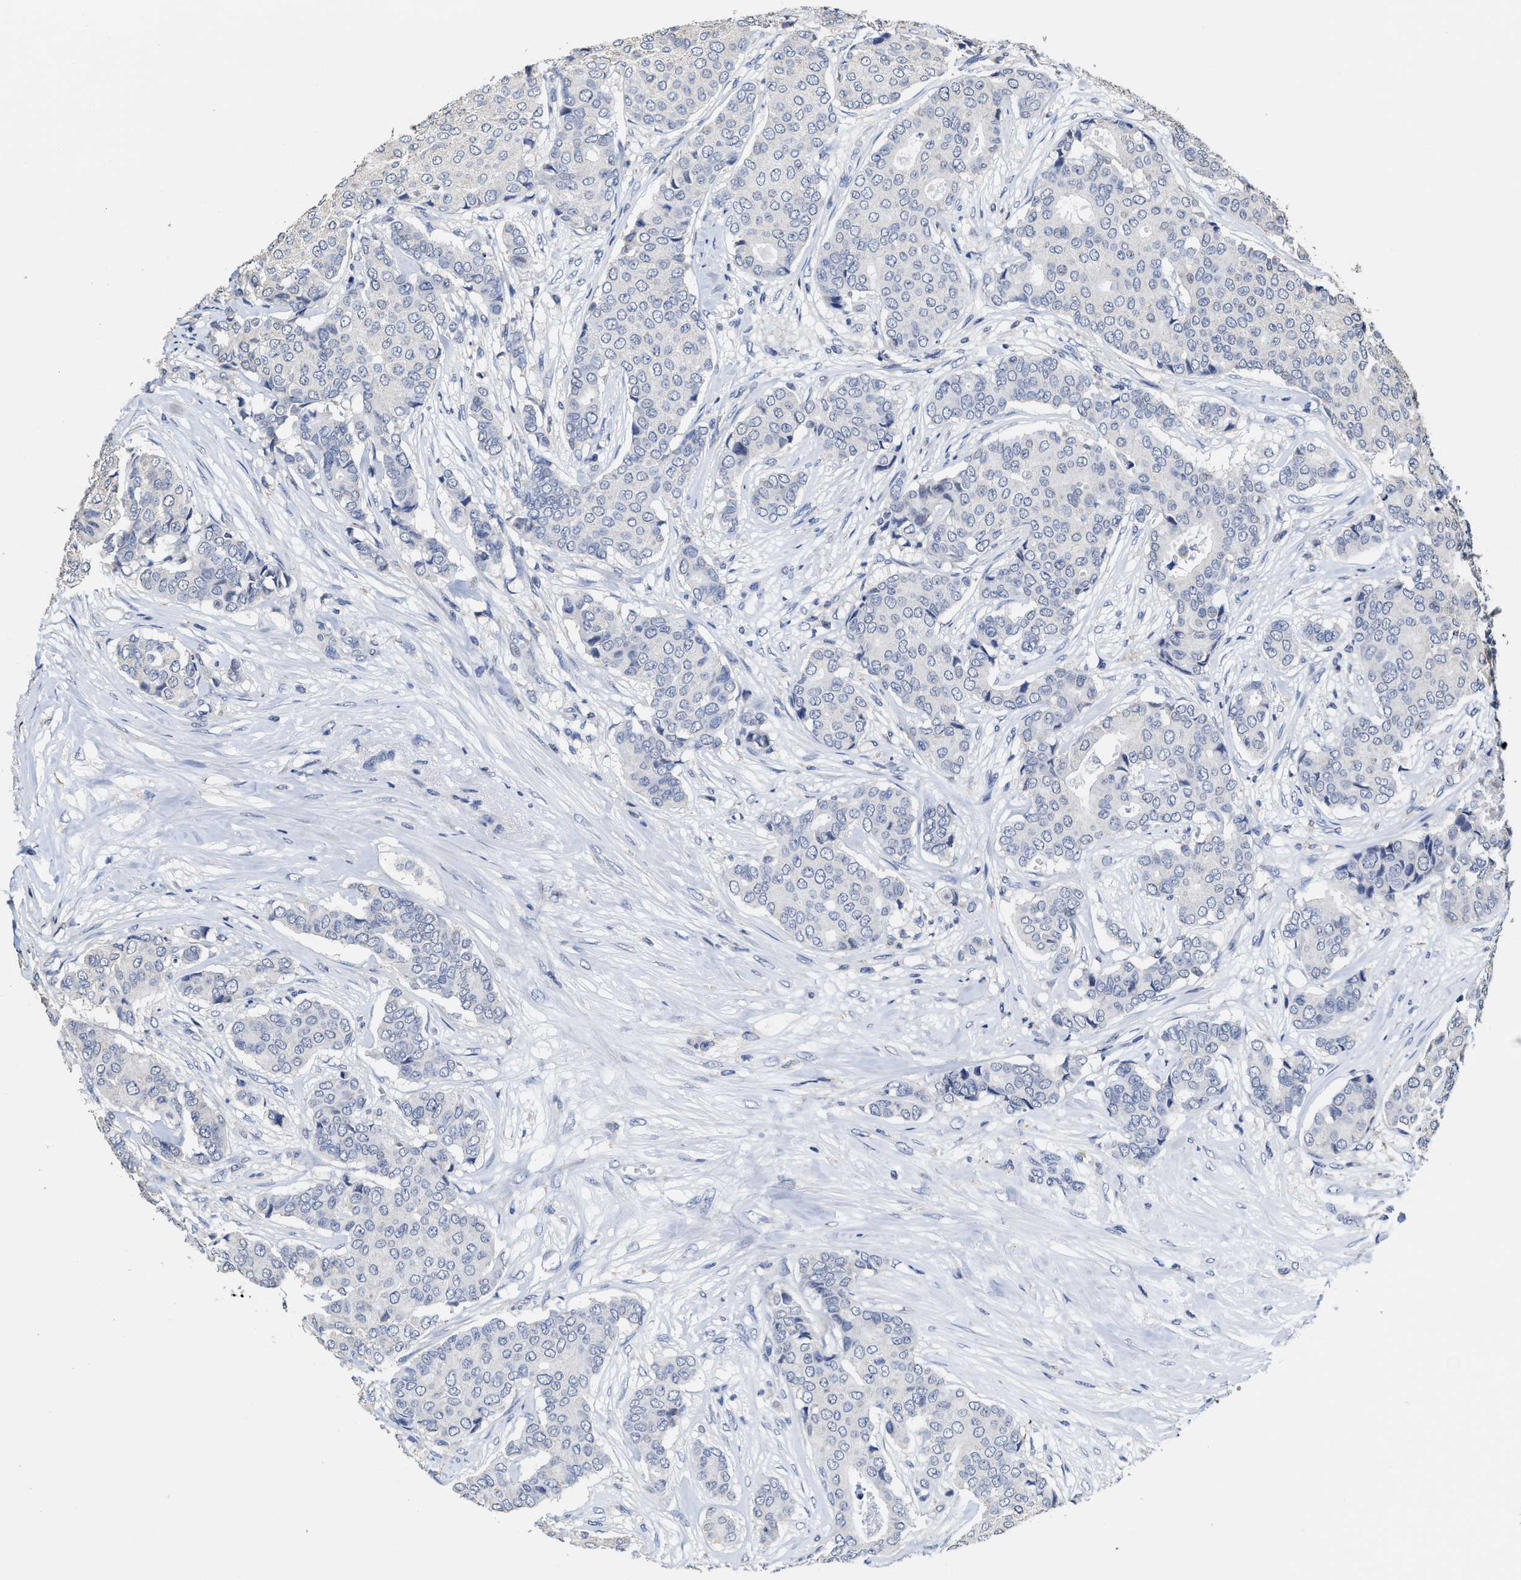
{"staining": {"intensity": "negative", "quantity": "none", "location": "none"}, "tissue": "breast cancer", "cell_type": "Tumor cells", "image_type": "cancer", "snomed": [{"axis": "morphology", "description": "Duct carcinoma"}, {"axis": "topography", "description": "Breast"}], "caption": "DAB immunohistochemical staining of human invasive ductal carcinoma (breast) exhibits no significant staining in tumor cells.", "gene": "ZFAT", "patient": {"sex": "female", "age": 75}}